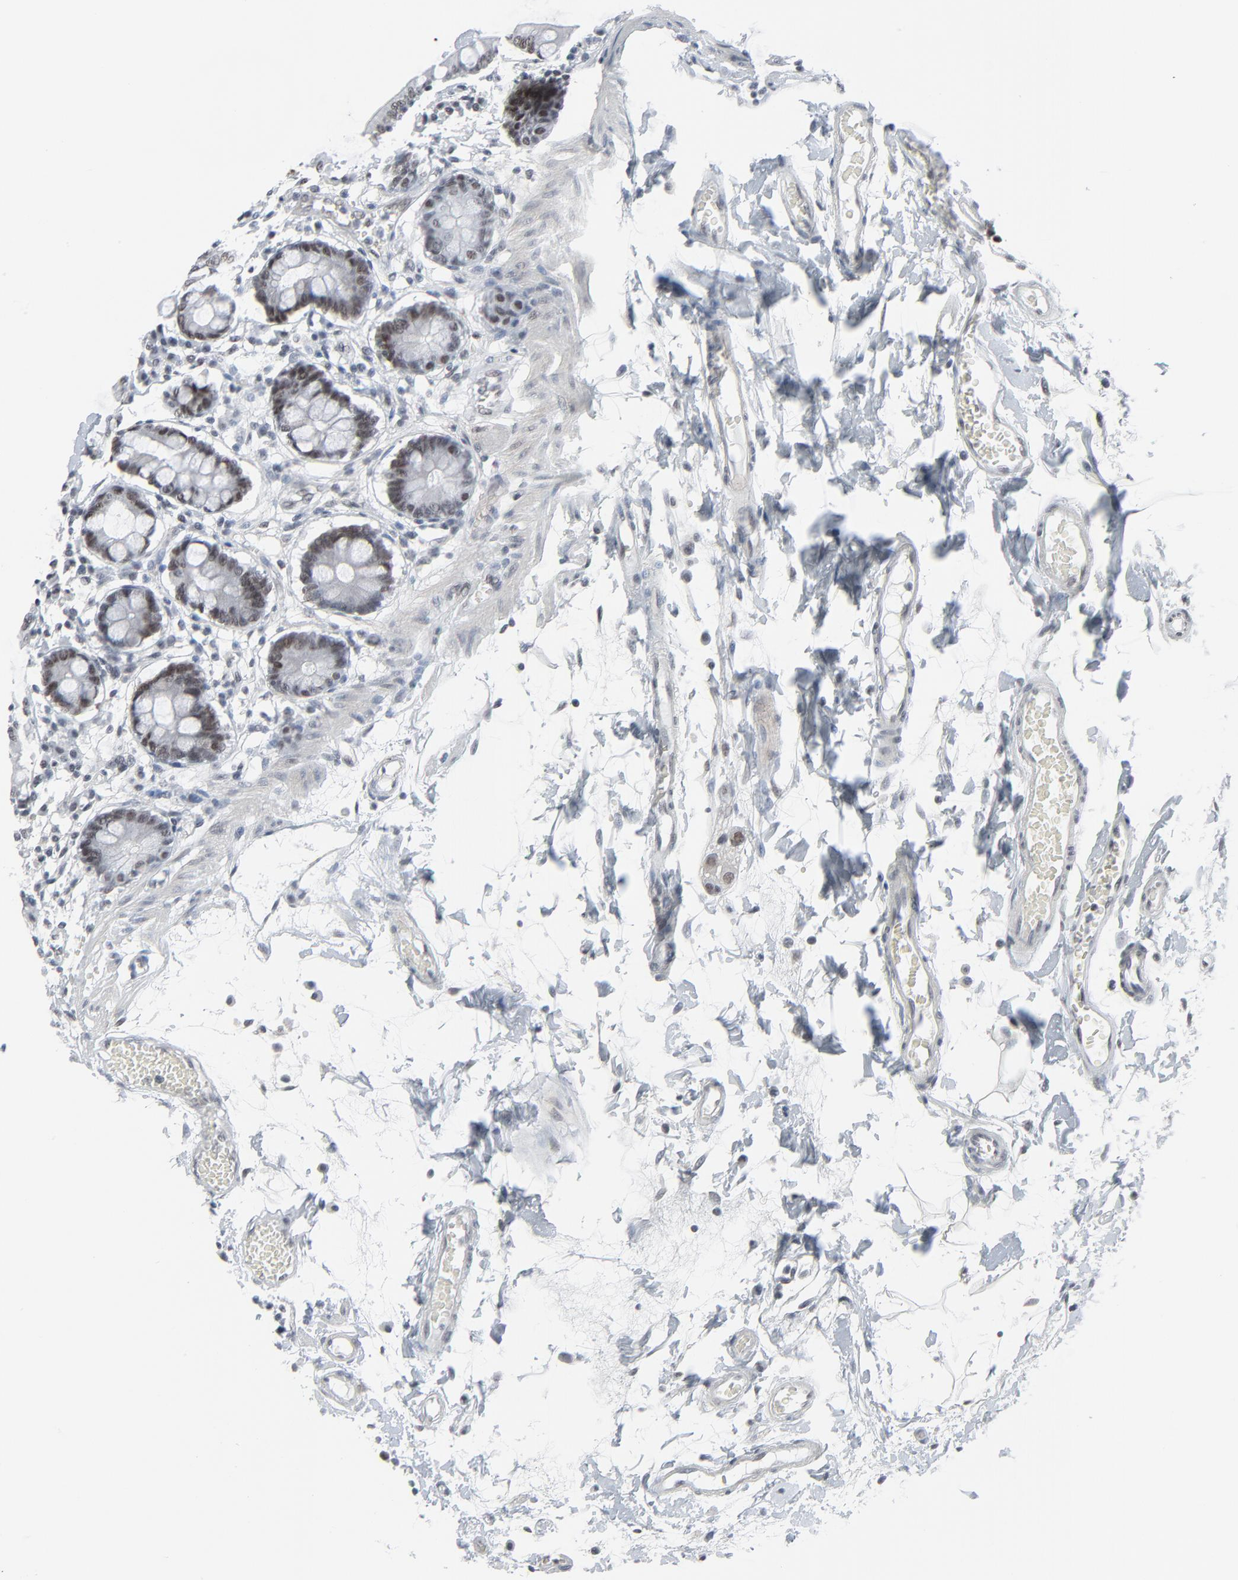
{"staining": {"intensity": "moderate", "quantity": "25%-75%", "location": "nuclear"}, "tissue": "small intestine", "cell_type": "Glandular cells", "image_type": "normal", "snomed": [{"axis": "morphology", "description": "Normal tissue, NOS"}, {"axis": "topography", "description": "Small intestine"}], "caption": "Protein expression analysis of benign human small intestine reveals moderate nuclear expression in about 25%-75% of glandular cells. Using DAB (brown) and hematoxylin (blue) stains, captured at high magnification using brightfield microscopy.", "gene": "FBXO28", "patient": {"sex": "female", "age": 61}}